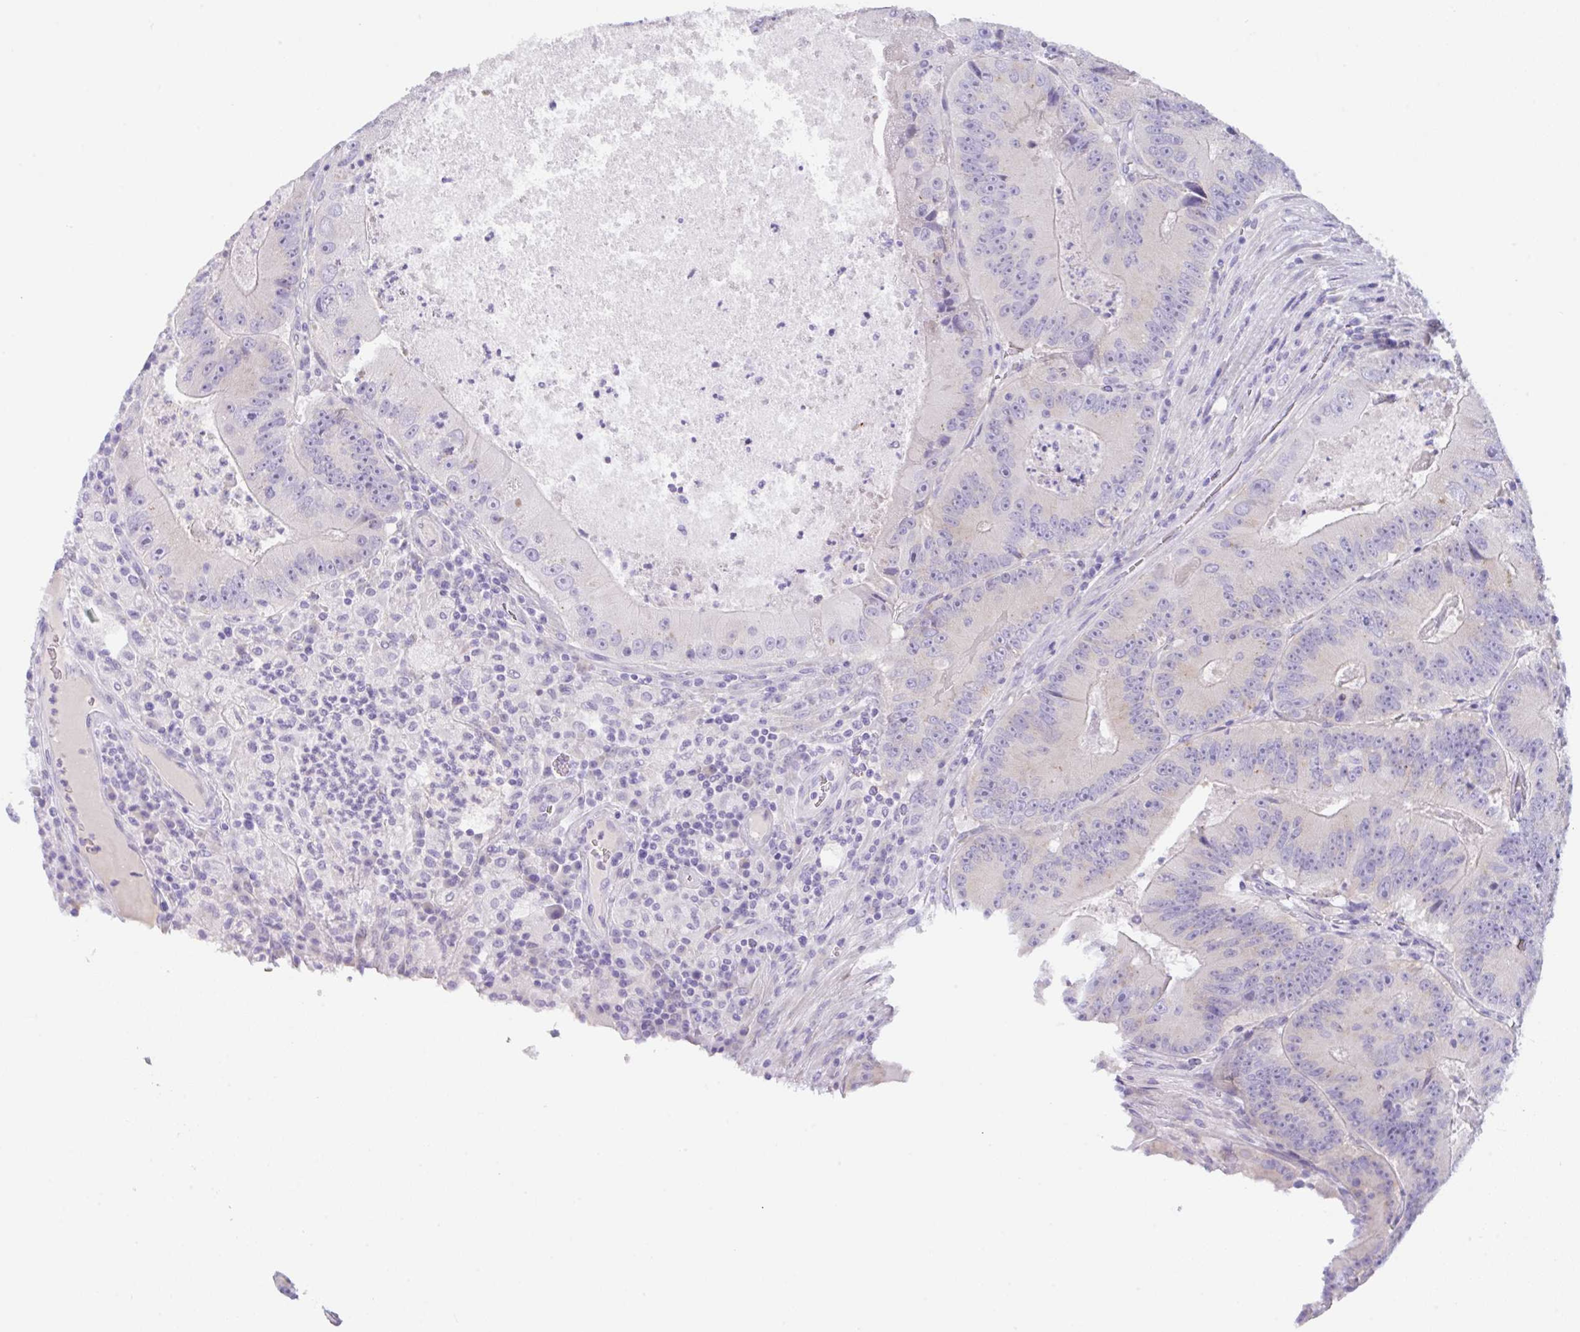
{"staining": {"intensity": "negative", "quantity": "none", "location": "none"}, "tissue": "colorectal cancer", "cell_type": "Tumor cells", "image_type": "cancer", "snomed": [{"axis": "morphology", "description": "Adenocarcinoma, NOS"}, {"axis": "topography", "description": "Colon"}], "caption": "Colorectal cancer (adenocarcinoma) was stained to show a protein in brown. There is no significant positivity in tumor cells. (Brightfield microscopy of DAB (3,3'-diaminobenzidine) IHC at high magnification).", "gene": "TRAF4", "patient": {"sex": "female", "age": 86}}